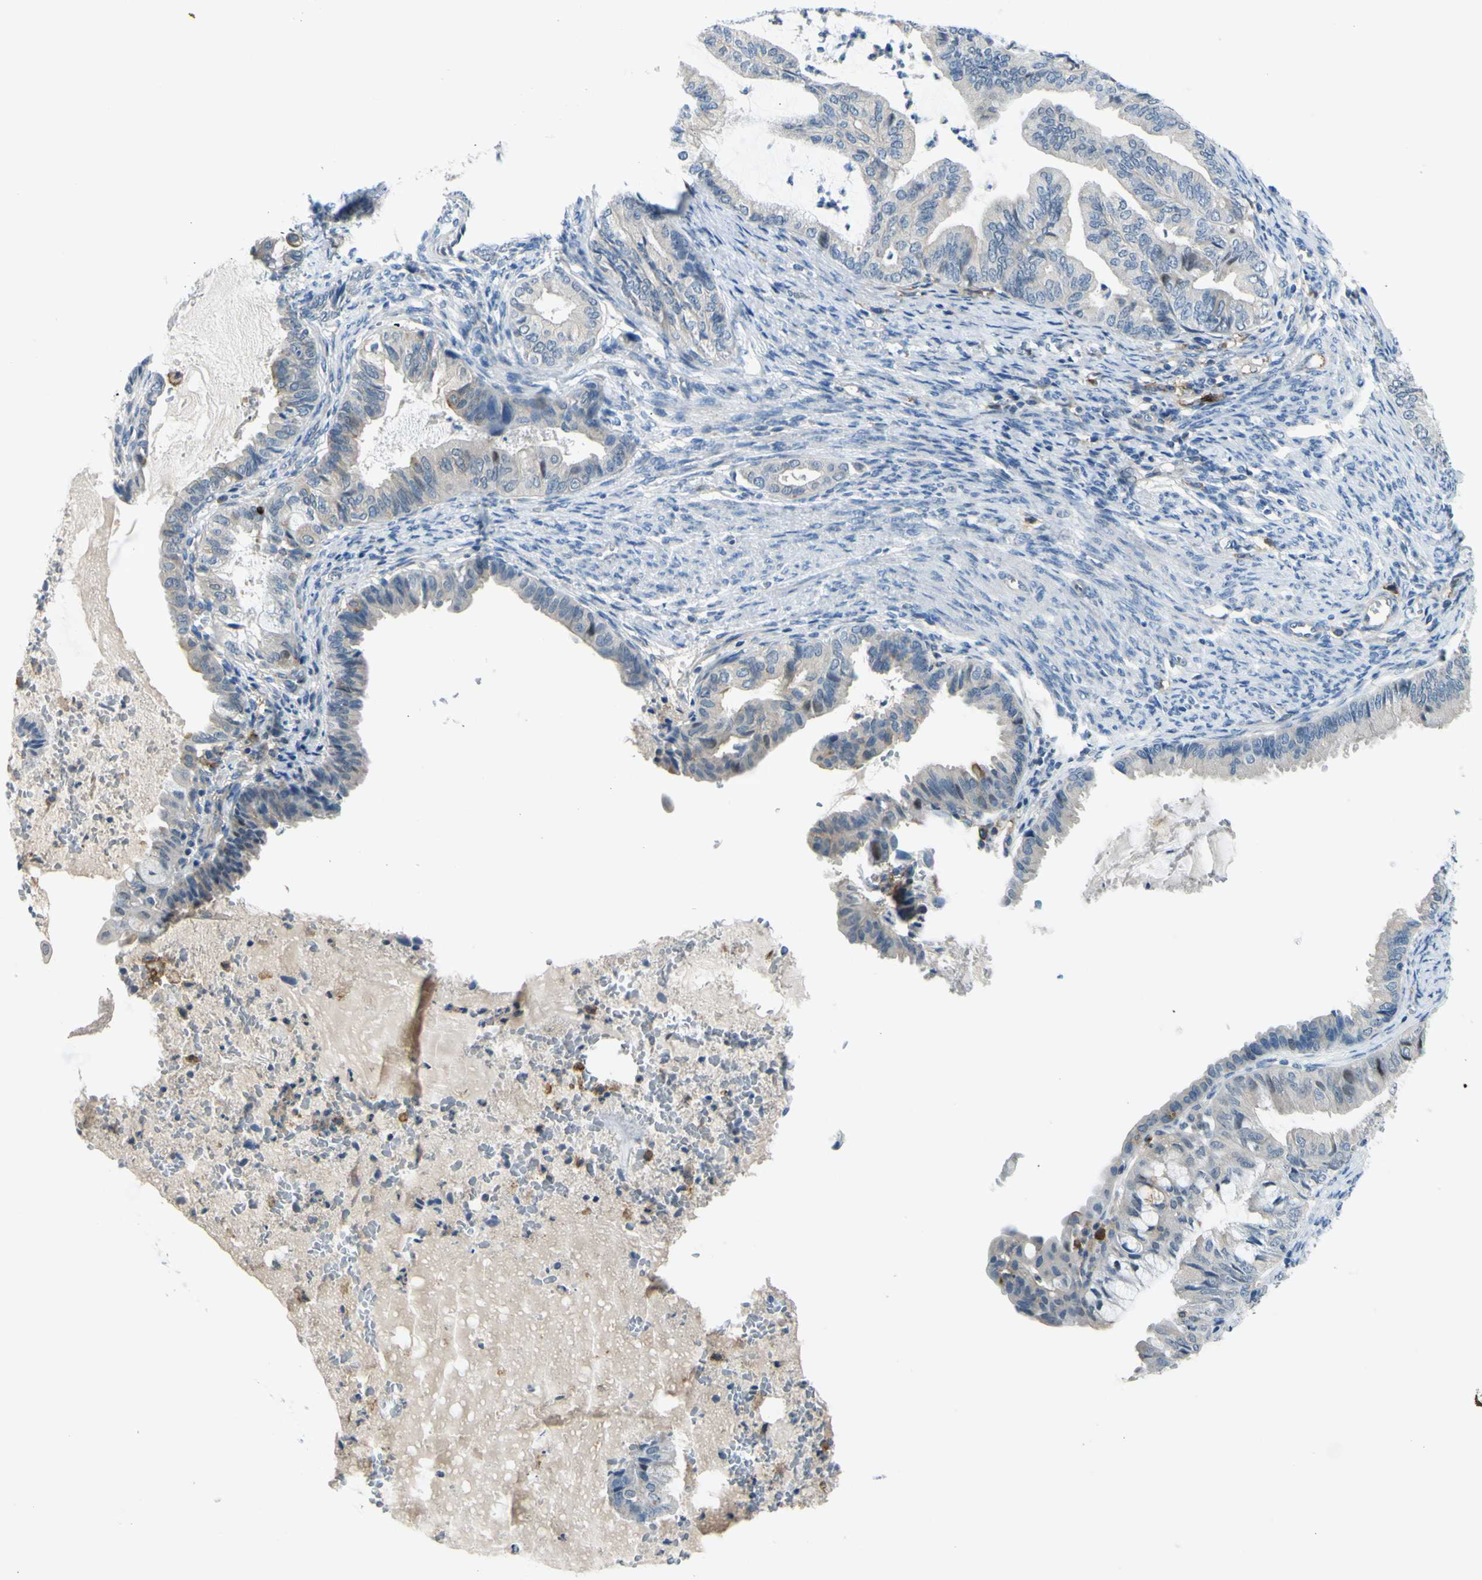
{"staining": {"intensity": "weak", "quantity": "<25%", "location": "cytoplasmic/membranous"}, "tissue": "endometrial cancer", "cell_type": "Tumor cells", "image_type": "cancer", "snomed": [{"axis": "morphology", "description": "Adenocarcinoma, NOS"}, {"axis": "topography", "description": "Endometrium"}], "caption": "Tumor cells show no significant staining in adenocarcinoma (endometrial).", "gene": "ARHGAP1", "patient": {"sex": "female", "age": 86}}